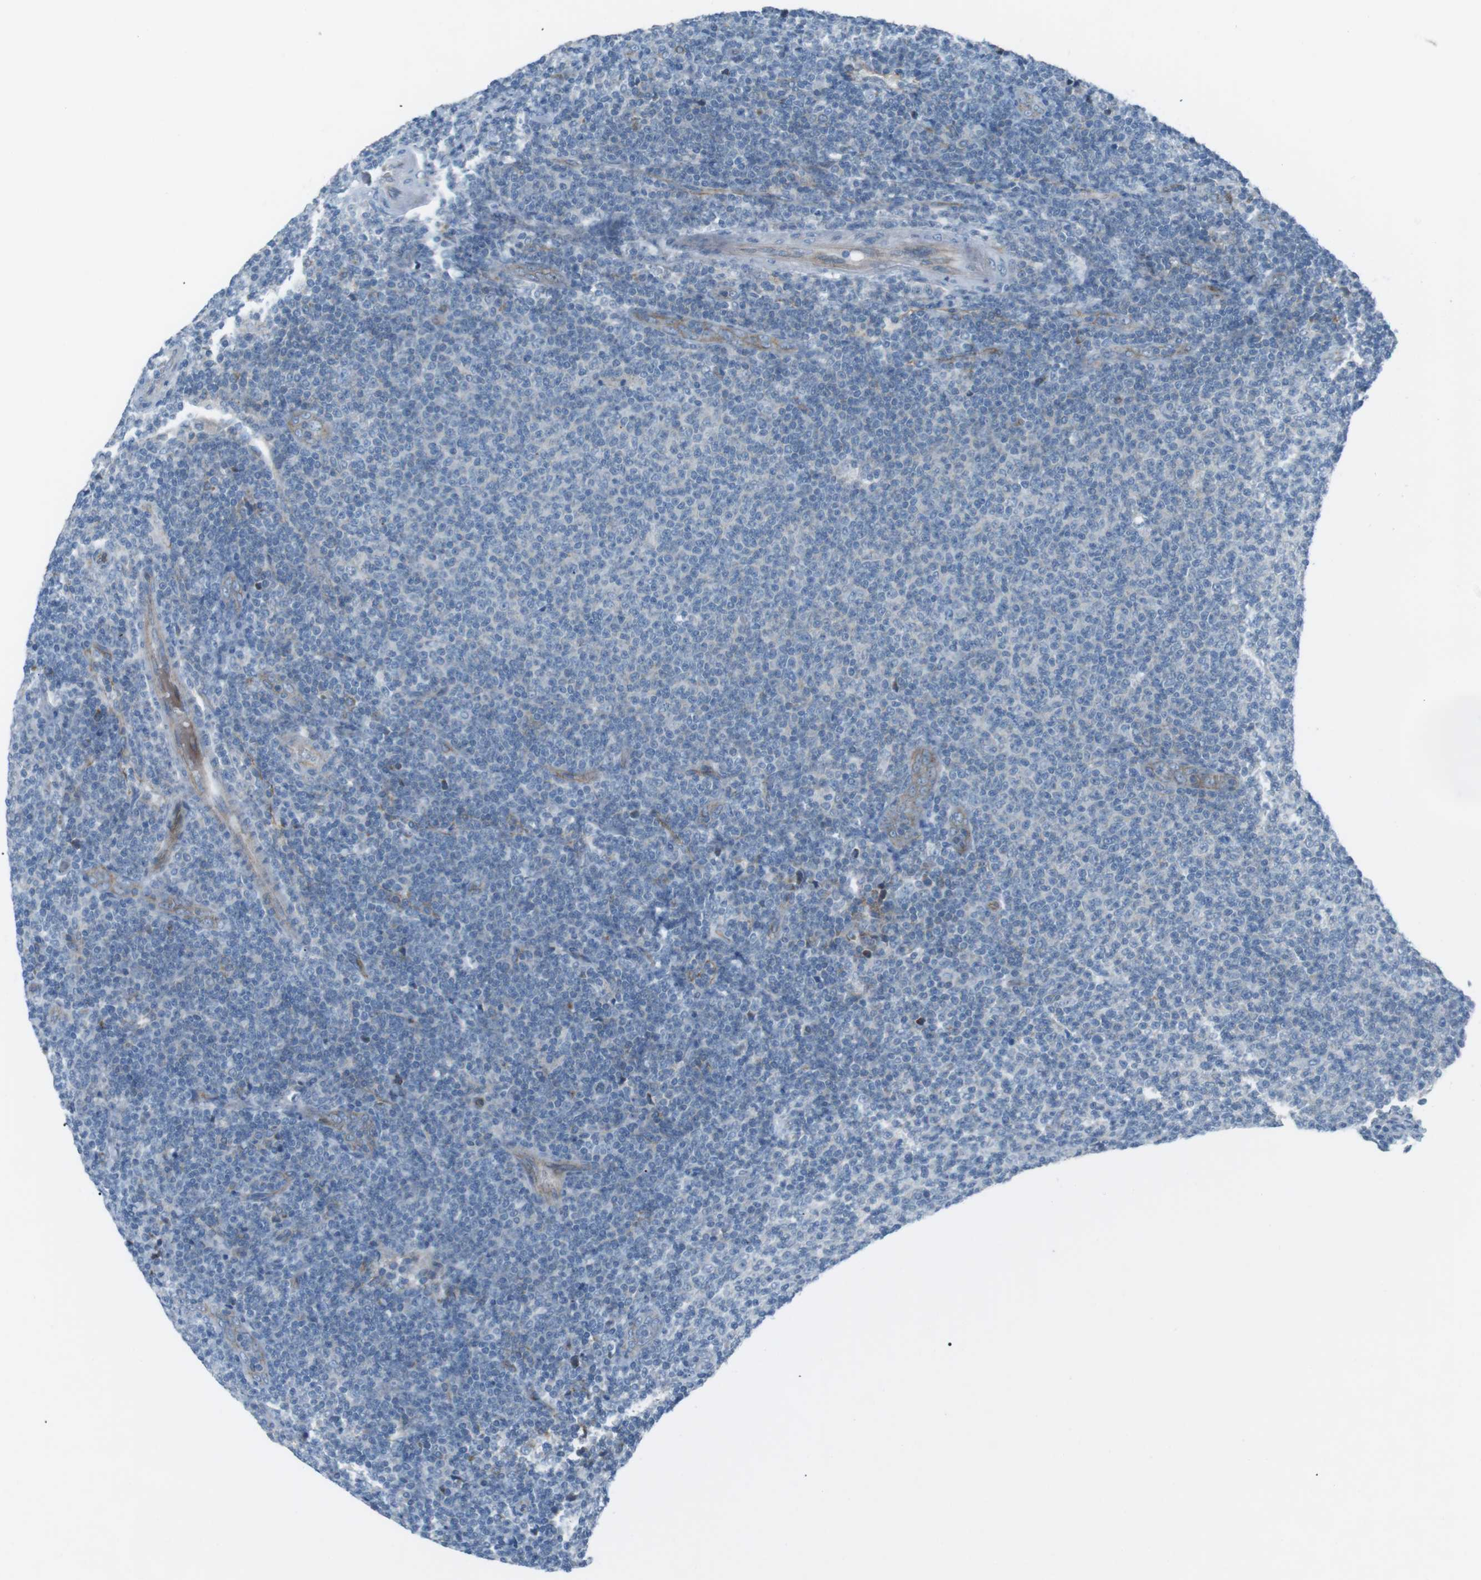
{"staining": {"intensity": "negative", "quantity": "none", "location": "none"}, "tissue": "lymphoma", "cell_type": "Tumor cells", "image_type": "cancer", "snomed": [{"axis": "morphology", "description": "Malignant lymphoma, non-Hodgkin's type, Low grade"}, {"axis": "topography", "description": "Lymph node"}], "caption": "Tumor cells are negative for brown protein staining in lymphoma. The staining is performed using DAB brown chromogen with nuclei counter-stained in using hematoxylin.", "gene": "SPTA1", "patient": {"sex": "male", "age": 66}}